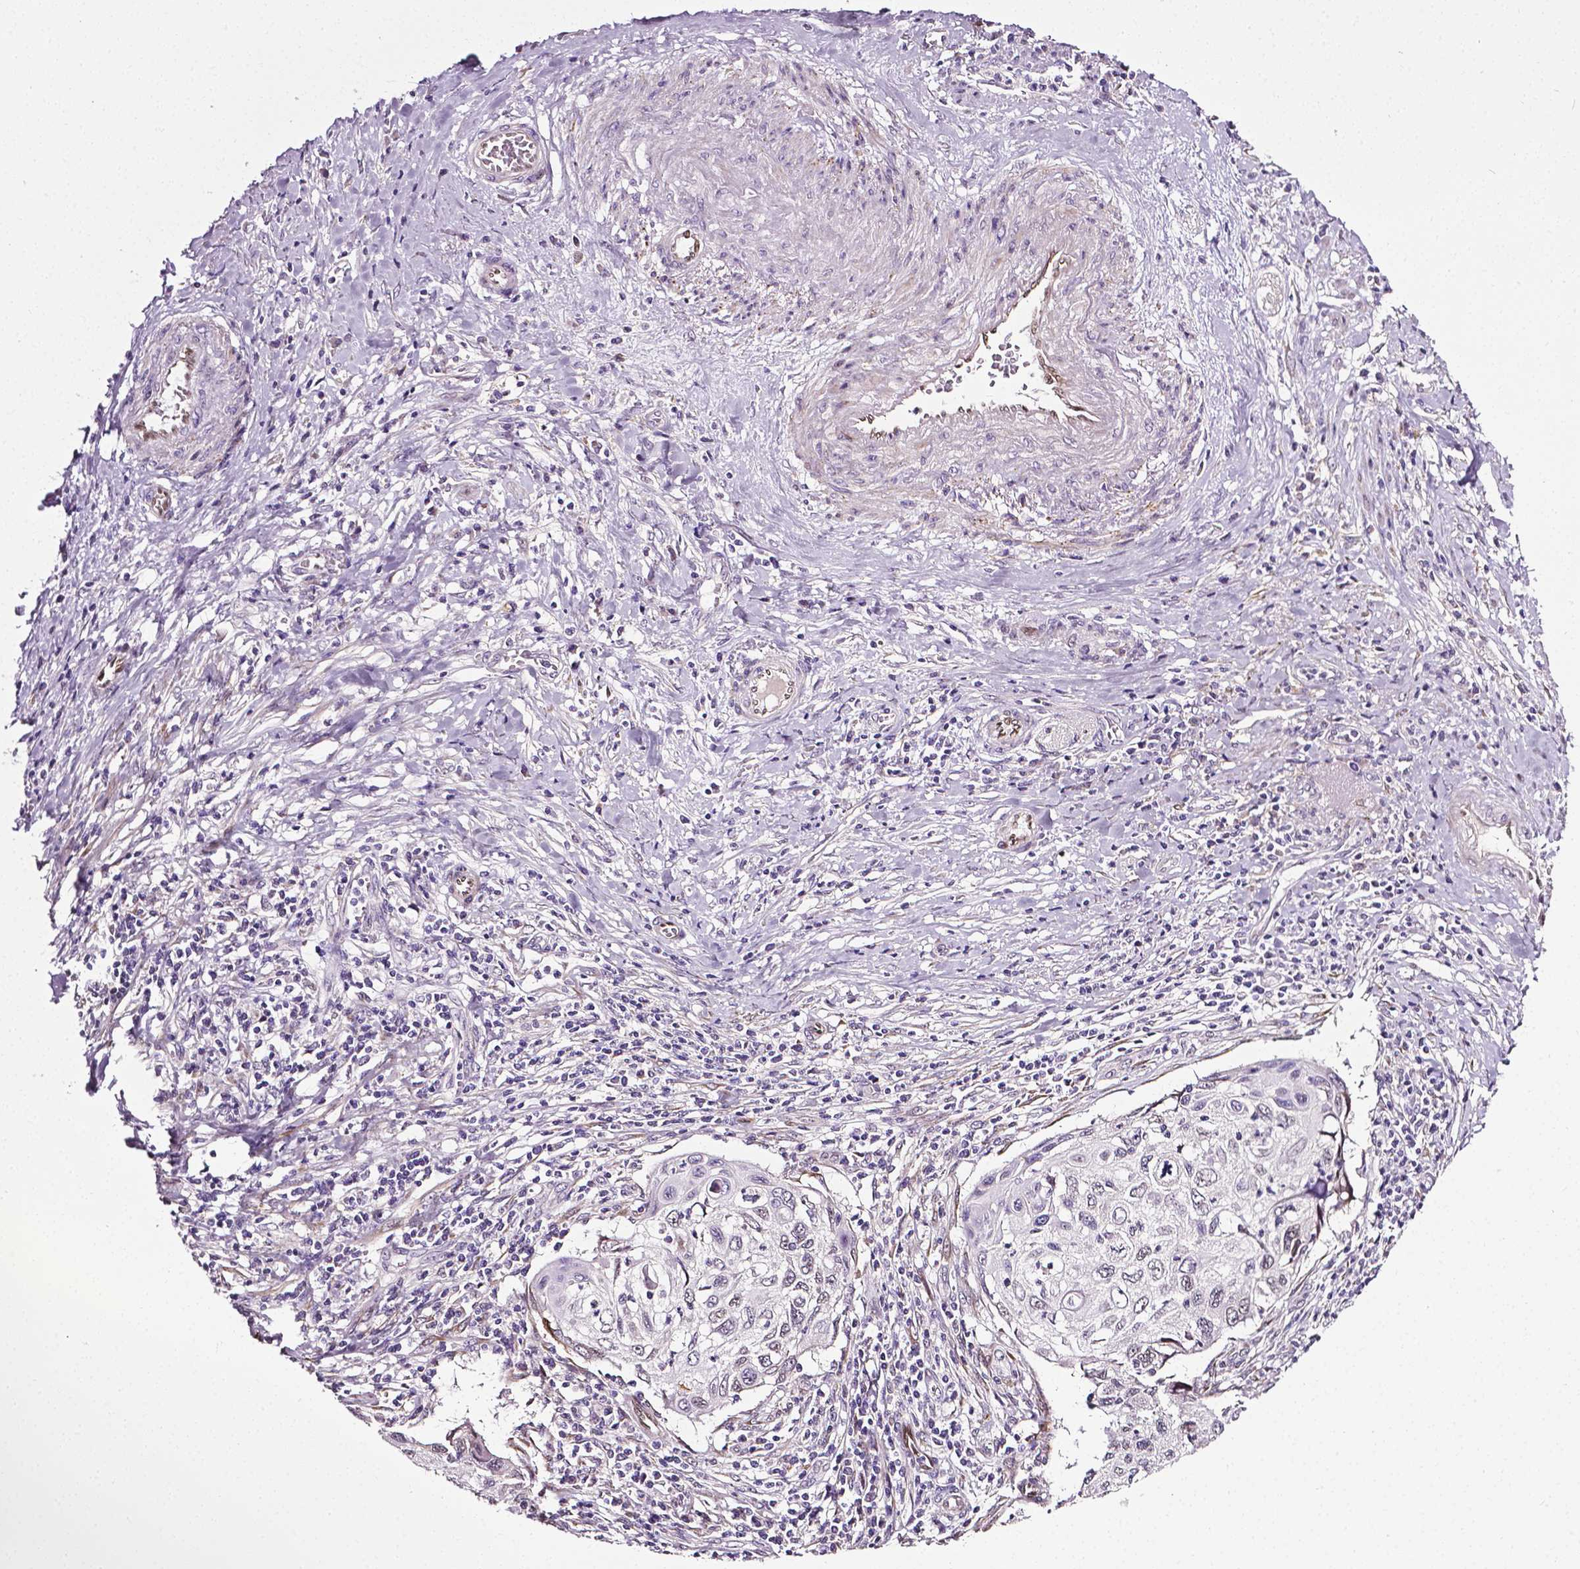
{"staining": {"intensity": "negative", "quantity": "none", "location": "none"}, "tissue": "cervical cancer", "cell_type": "Tumor cells", "image_type": "cancer", "snomed": [{"axis": "morphology", "description": "Squamous cell carcinoma, NOS"}, {"axis": "topography", "description": "Cervix"}], "caption": "DAB immunohistochemical staining of cervical squamous cell carcinoma displays no significant expression in tumor cells. The staining is performed using DAB brown chromogen with nuclei counter-stained in using hematoxylin.", "gene": "PTGER3", "patient": {"sex": "female", "age": 70}}